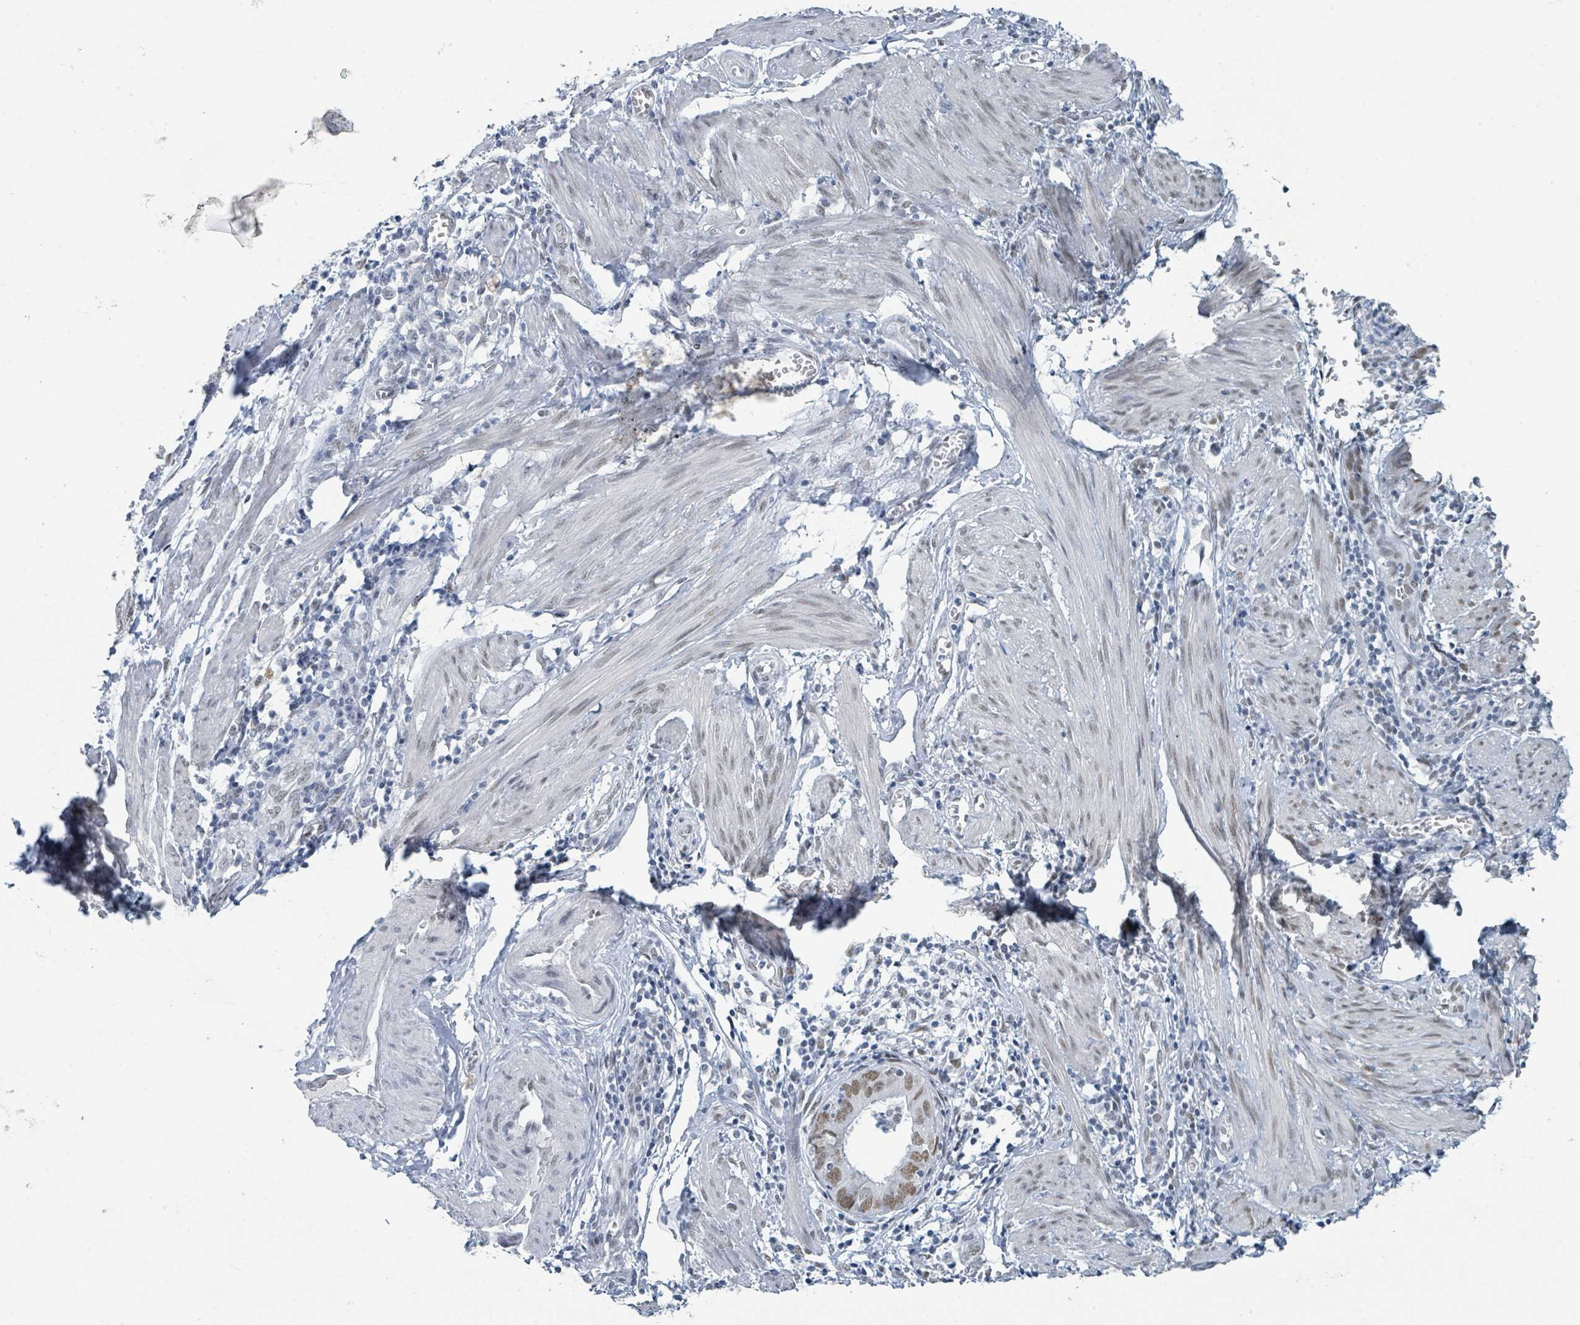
{"staining": {"intensity": "moderate", "quantity": ">75%", "location": "nuclear"}, "tissue": "endometrial cancer", "cell_type": "Tumor cells", "image_type": "cancer", "snomed": [{"axis": "morphology", "description": "Adenocarcinoma, NOS"}, {"axis": "topography", "description": "Endometrium"}], "caption": "This image shows adenocarcinoma (endometrial) stained with IHC to label a protein in brown. The nuclear of tumor cells show moderate positivity for the protein. Nuclei are counter-stained blue.", "gene": "EHMT2", "patient": {"sex": "female", "age": 68}}